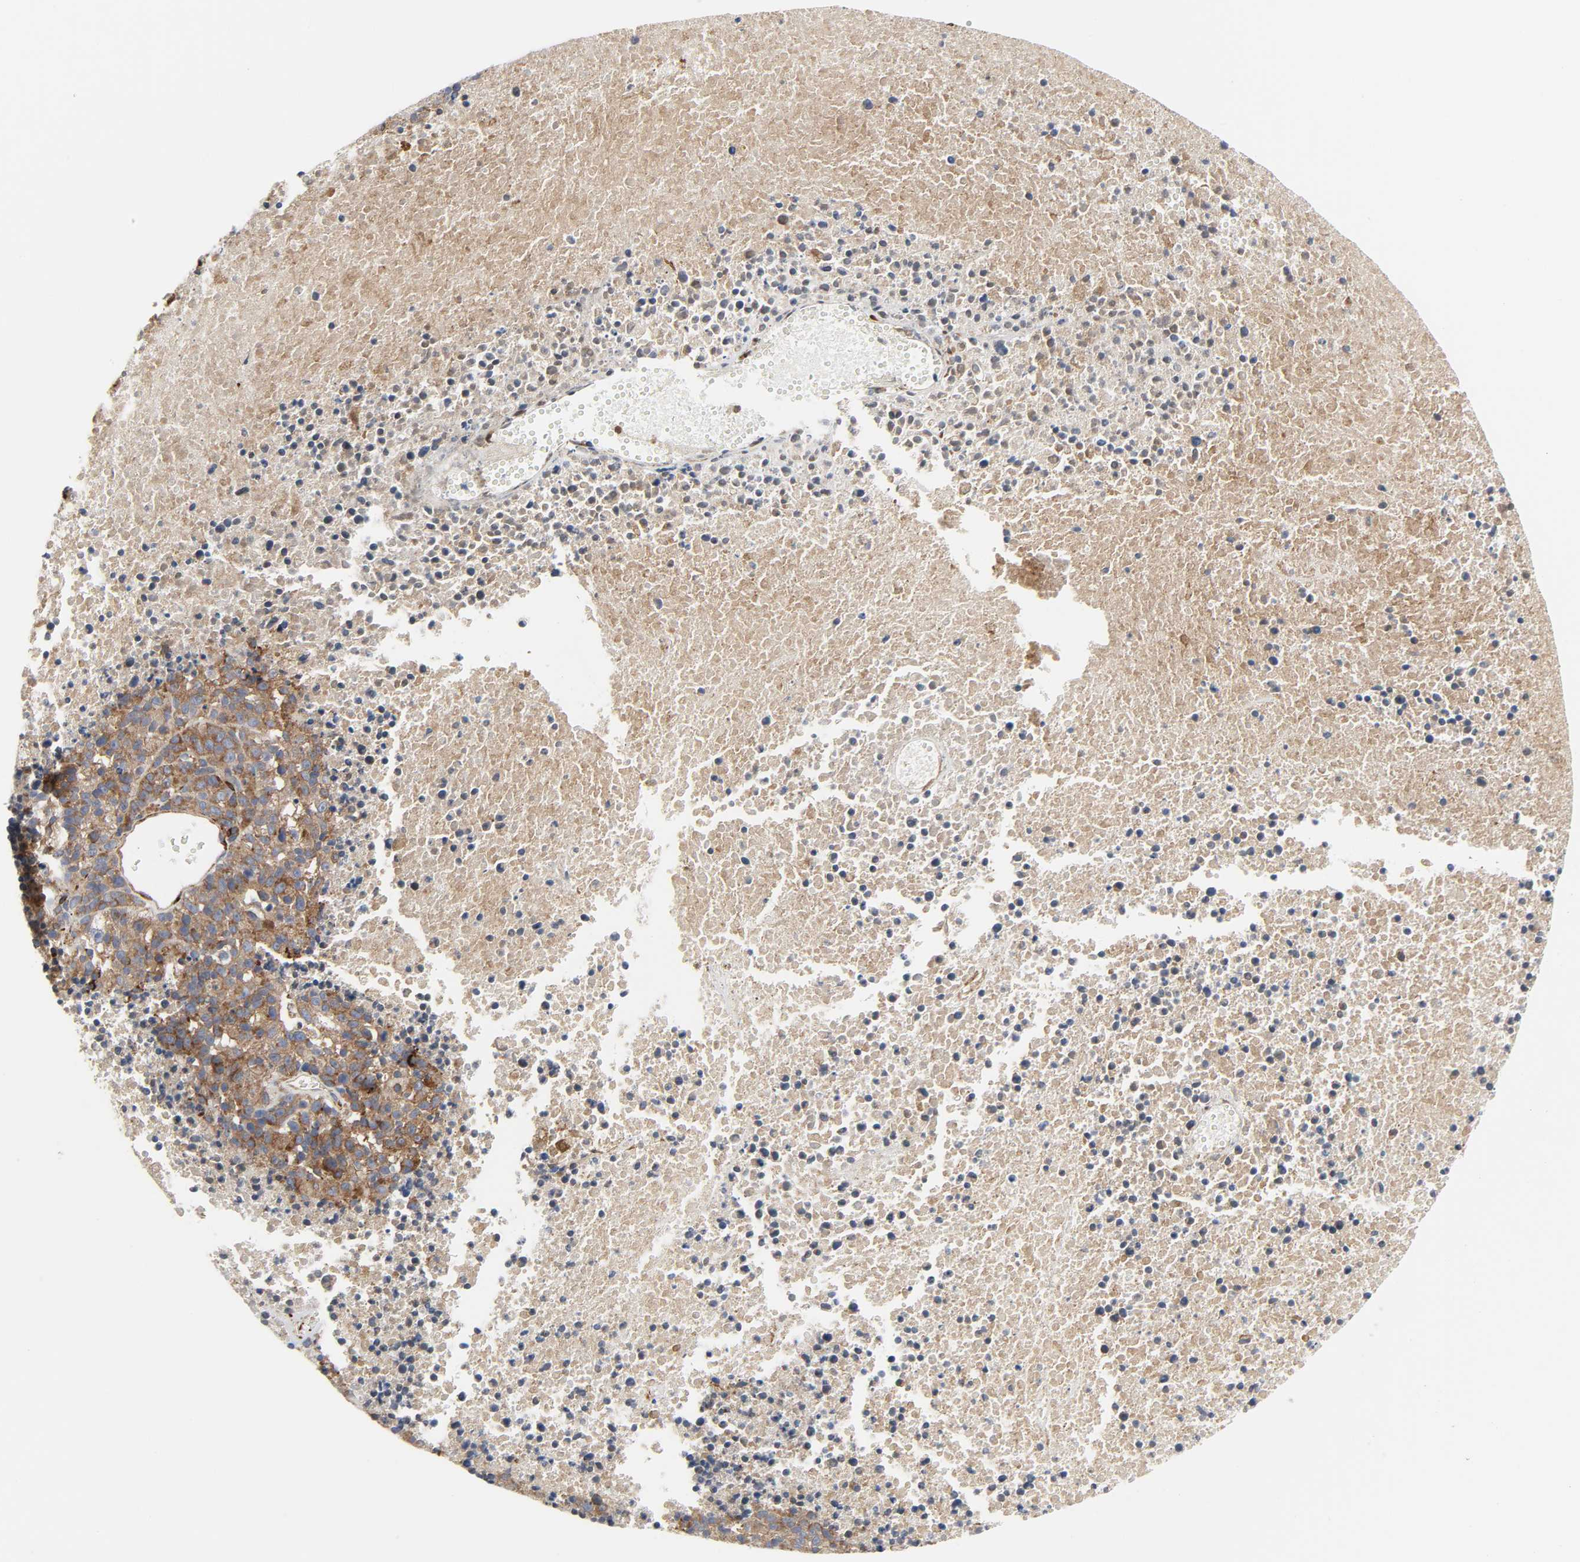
{"staining": {"intensity": "strong", "quantity": ">75%", "location": "cytoplasmic/membranous"}, "tissue": "melanoma", "cell_type": "Tumor cells", "image_type": "cancer", "snomed": [{"axis": "morphology", "description": "Malignant melanoma, Metastatic site"}, {"axis": "topography", "description": "Cerebral cortex"}], "caption": "The histopathology image exhibits a brown stain indicating the presence of a protein in the cytoplasmic/membranous of tumor cells in melanoma.", "gene": "ARHGAP1", "patient": {"sex": "female", "age": 52}}